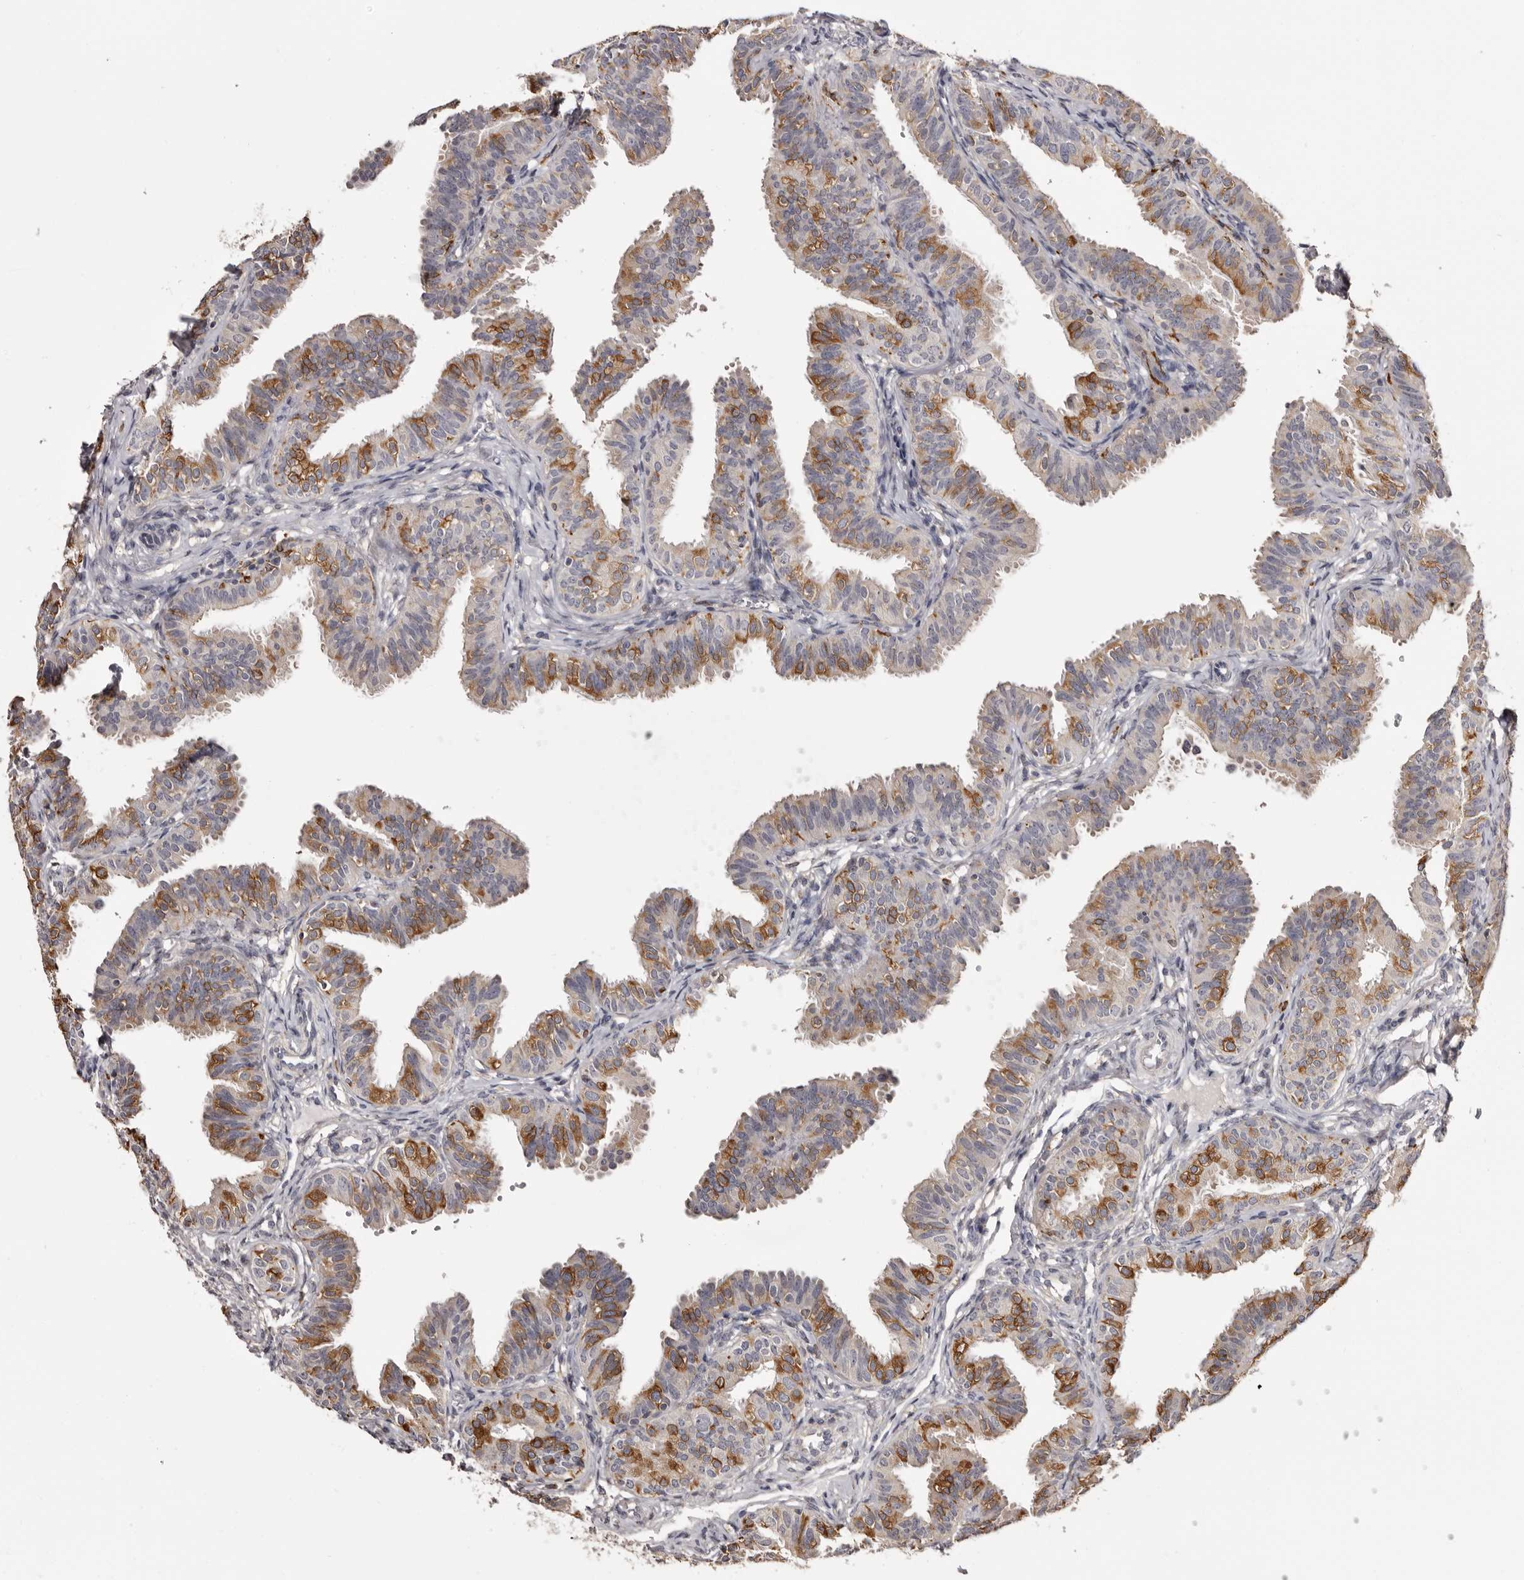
{"staining": {"intensity": "moderate", "quantity": "25%-75%", "location": "cytoplasmic/membranous"}, "tissue": "fallopian tube", "cell_type": "Glandular cells", "image_type": "normal", "snomed": [{"axis": "morphology", "description": "Normal tissue, NOS"}, {"axis": "topography", "description": "Fallopian tube"}], "caption": "The micrograph exhibits staining of unremarkable fallopian tube, revealing moderate cytoplasmic/membranous protein positivity (brown color) within glandular cells.", "gene": "TNNI1", "patient": {"sex": "female", "age": 35}}